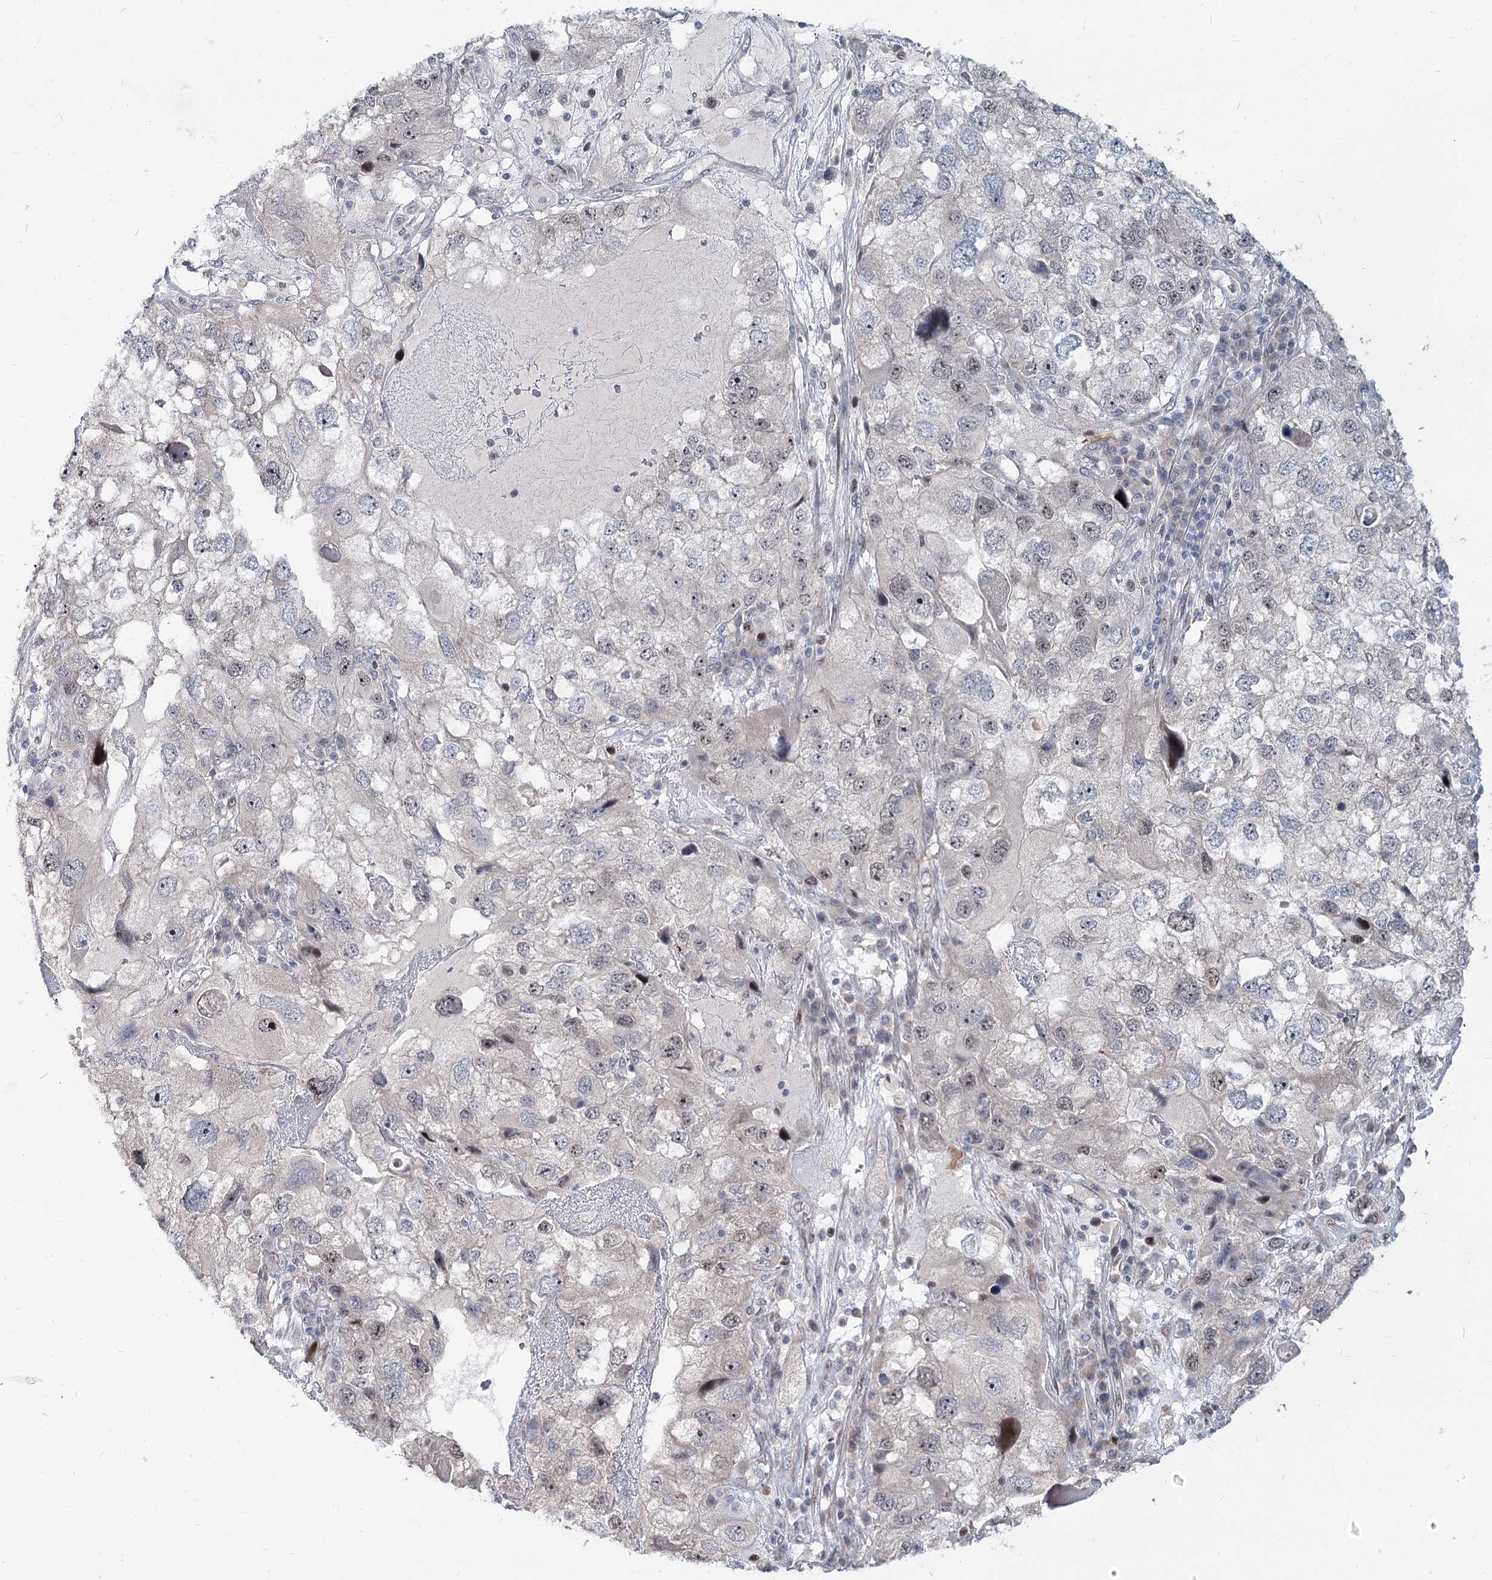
{"staining": {"intensity": "negative", "quantity": "none", "location": "none"}, "tissue": "endometrial cancer", "cell_type": "Tumor cells", "image_type": "cancer", "snomed": [{"axis": "morphology", "description": "Adenocarcinoma, NOS"}, {"axis": "topography", "description": "Endometrium"}], "caption": "The histopathology image reveals no staining of tumor cells in endometrial adenocarcinoma. (DAB IHC visualized using brightfield microscopy, high magnification).", "gene": "PIK3C2A", "patient": {"sex": "female", "age": 49}}